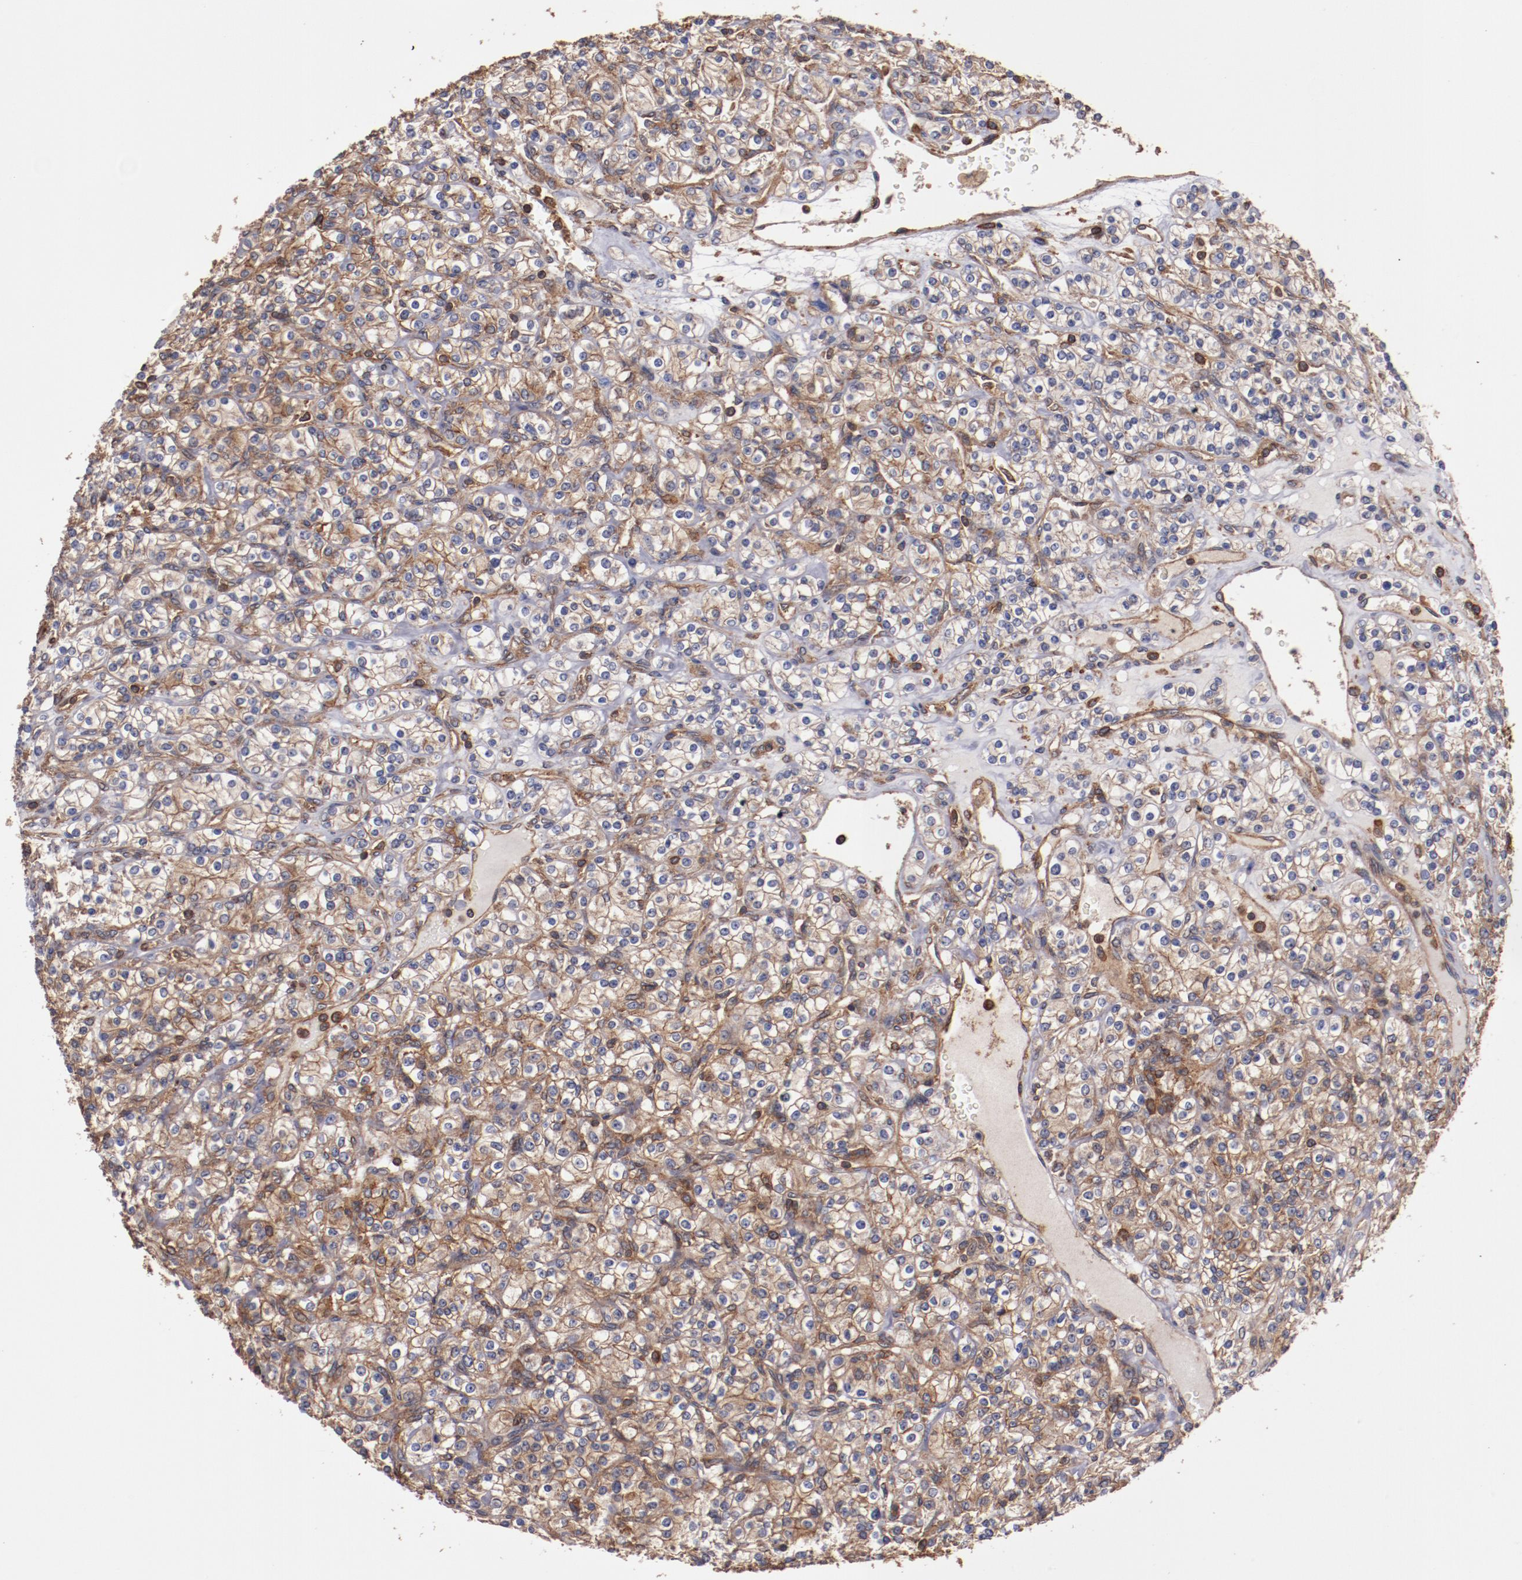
{"staining": {"intensity": "strong", "quantity": ">75%", "location": "cytoplasmic/membranous"}, "tissue": "renal cancer", "cell_type": "Tumor cells", "image_type": "cancer", "snomed": [{"axis": "morphology", "description": "Adenocarcinoma, NOS"}, {"axis": "topography", "description": "Kidney"}], "caption": "DAB immunohistochemical staining of renal adenocarcinoma shows strong cytoplasmic/membranous protein positivity in approximately >75% of tumor cells. The protein is stained brown, and the nuclei are stained in blue (DAB IHC with brightfield microscopy, high magnification).", "gene": "TMOD3", "patient": {"sex": "male", "age": 77}}